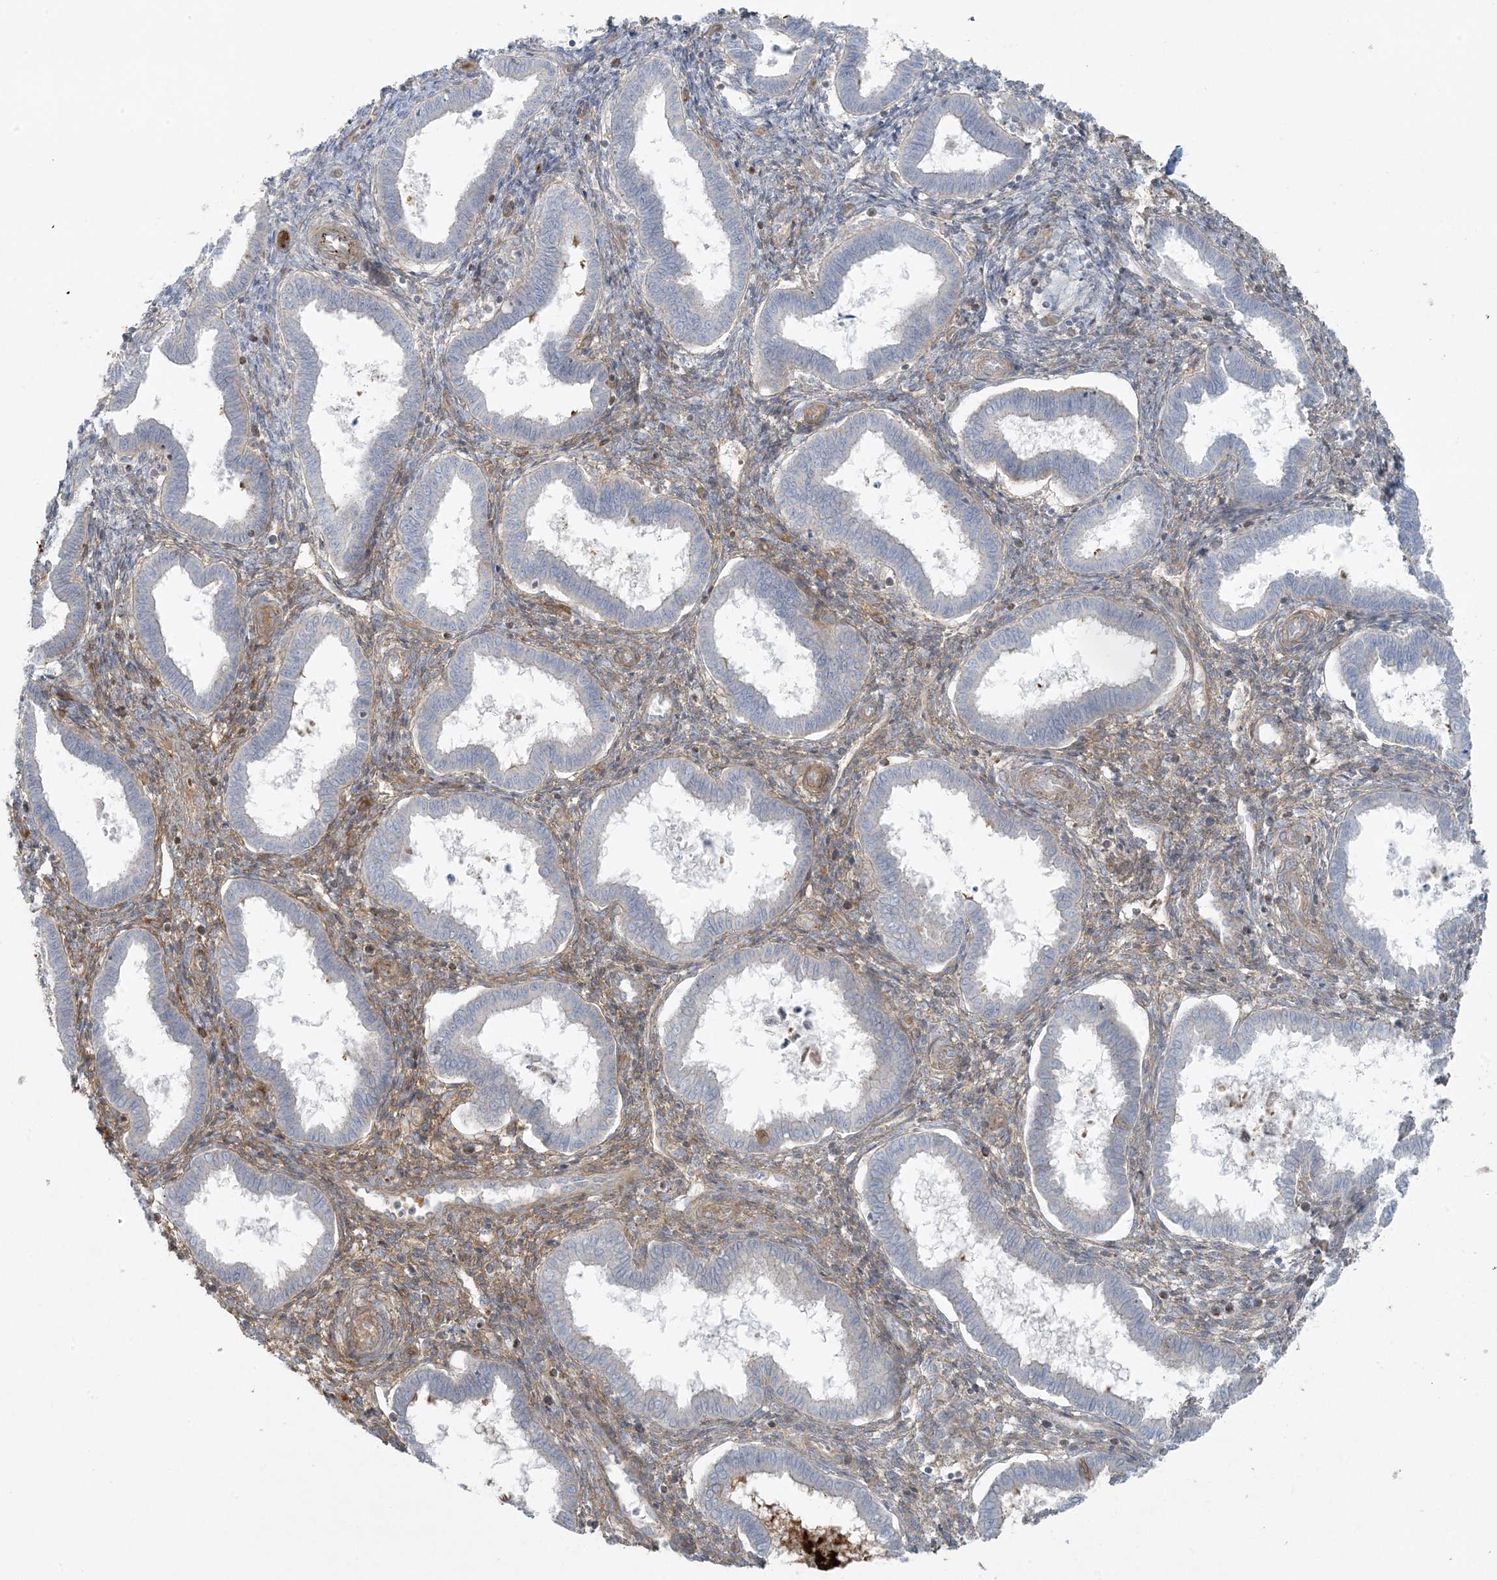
{"staining": {"intensity": "moderate", "quantity": ">75%", "location": "cytoplasmic/membranous"}, "tissue": "endometrium", "cell_type": "Cells in endometrial stroma", "image_type": "normal", "snomed": [{"axis": "morphology", "description": "Normal tissue, NOS"}, {"axis": "topography", "description": "Endometrium"}], "caption": "Cells in endometrial stroma reveal moderate cytoplasmic/membranous staining in approximately >75% of cells in unremarkable endometrium. The staining was performed using DAB, with brown indicating positive protein expression. Nuclei are stained blue with hematoxylin.", "gene": "PIK3R4", "patient": {"sex": "female", "age": 24}}